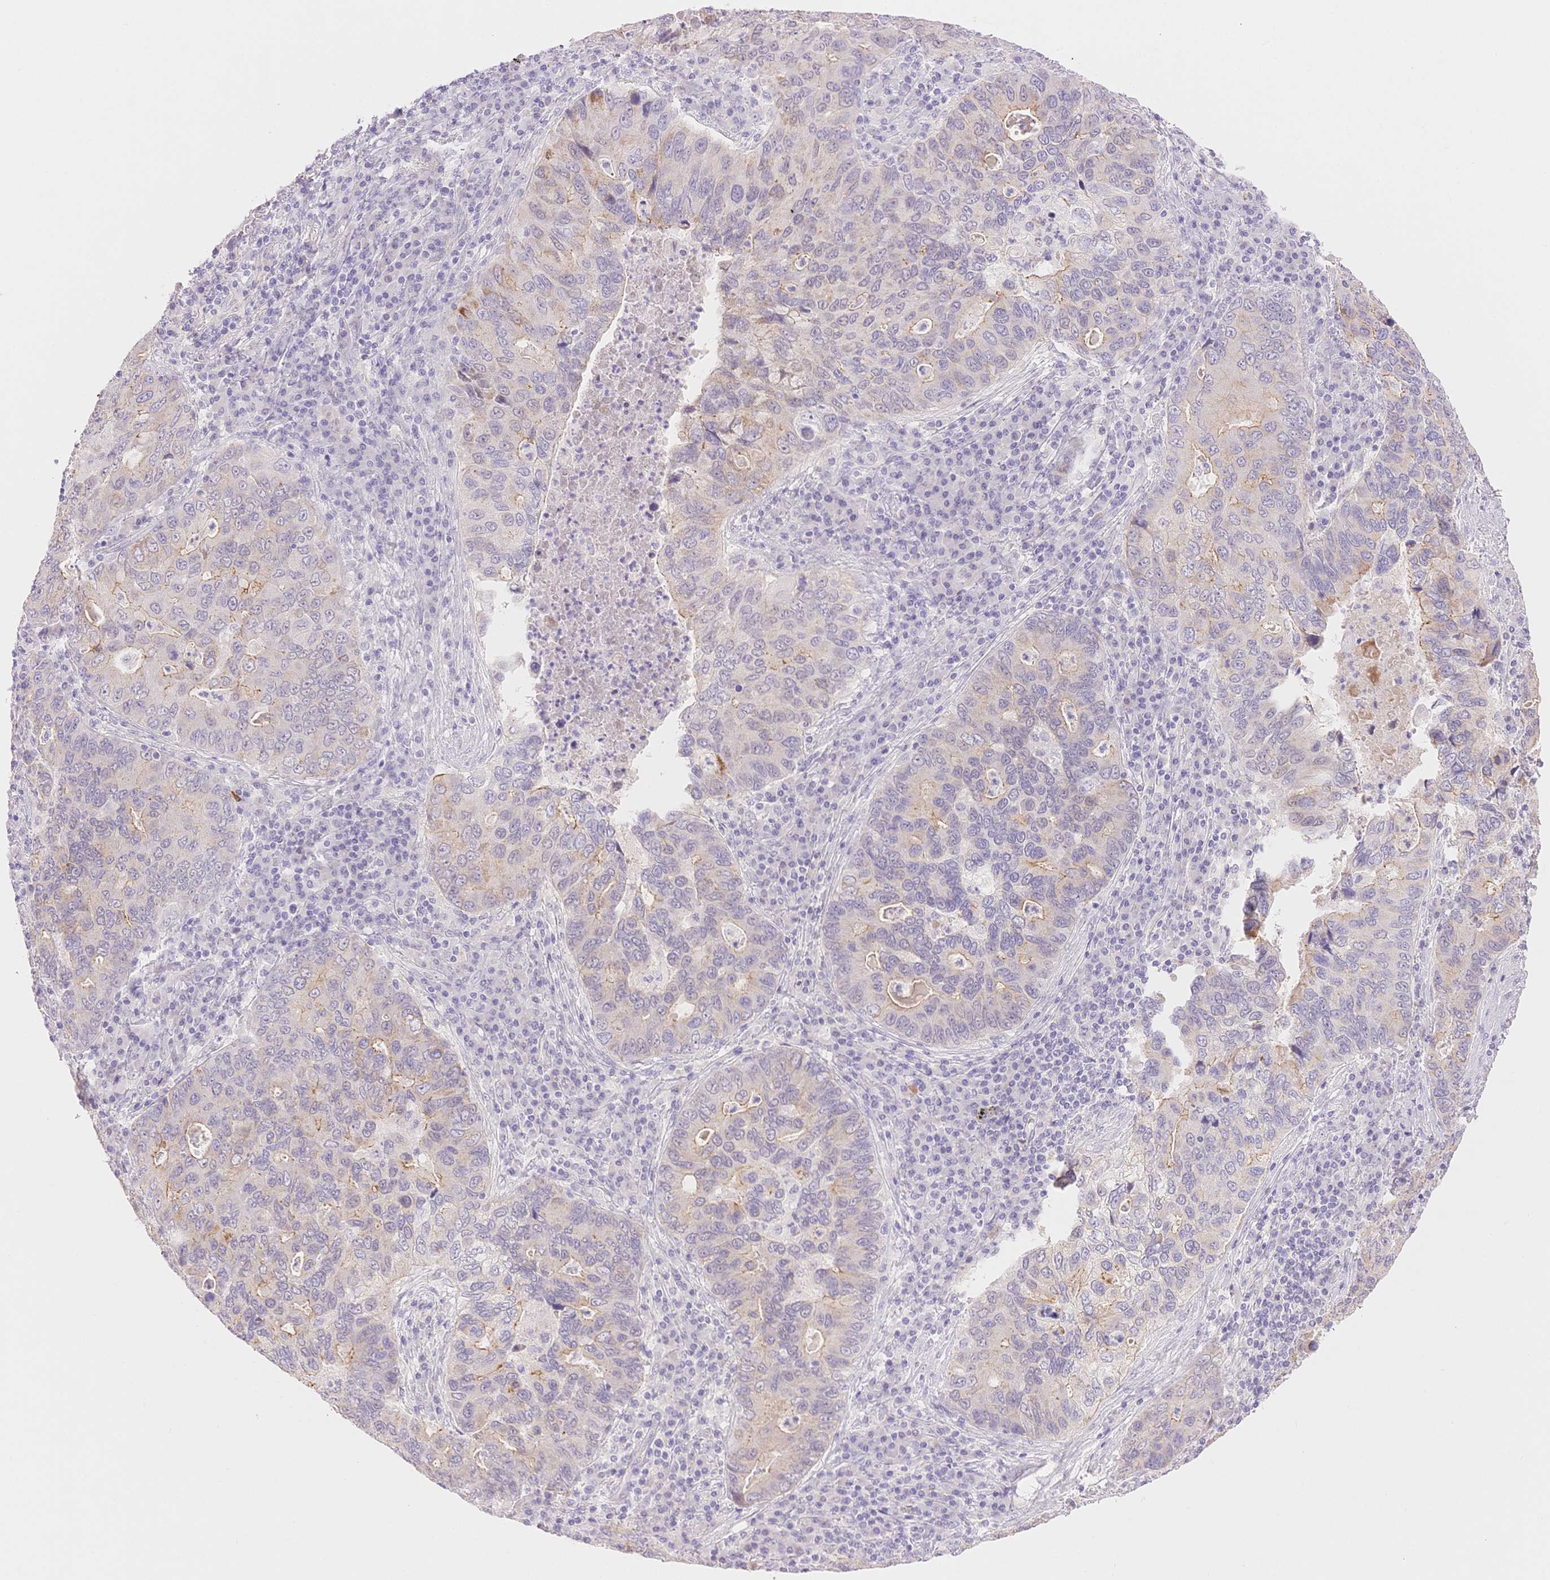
{"staining": {"intensity": "weak", "quantity": "25%-75%", "location": "cytoplasmic/membranous"}, "tissue": "lung cancer", "cell_type": "Tumor cells", "image_type": "cancer", "snomed": [{"axis": "morphology", "description": "Adenocarcinoma, NOS"}, {"axis": "morphology", "description": "Adenocarcinoma, metastatic, NOS"}, {"axis": "topography", "description": "Lymph node"}, {"axis": "topography", "description": "Lung"}], "caption": "Brown immunohistochemical staining in human lung cancer (adenocarcinoma) shows weak cytoplasmic/membranous expression in approximately 25%-75% of tumor cells.", "gene": "WDR54", "patient": {"sex": "female", "age": 54}}